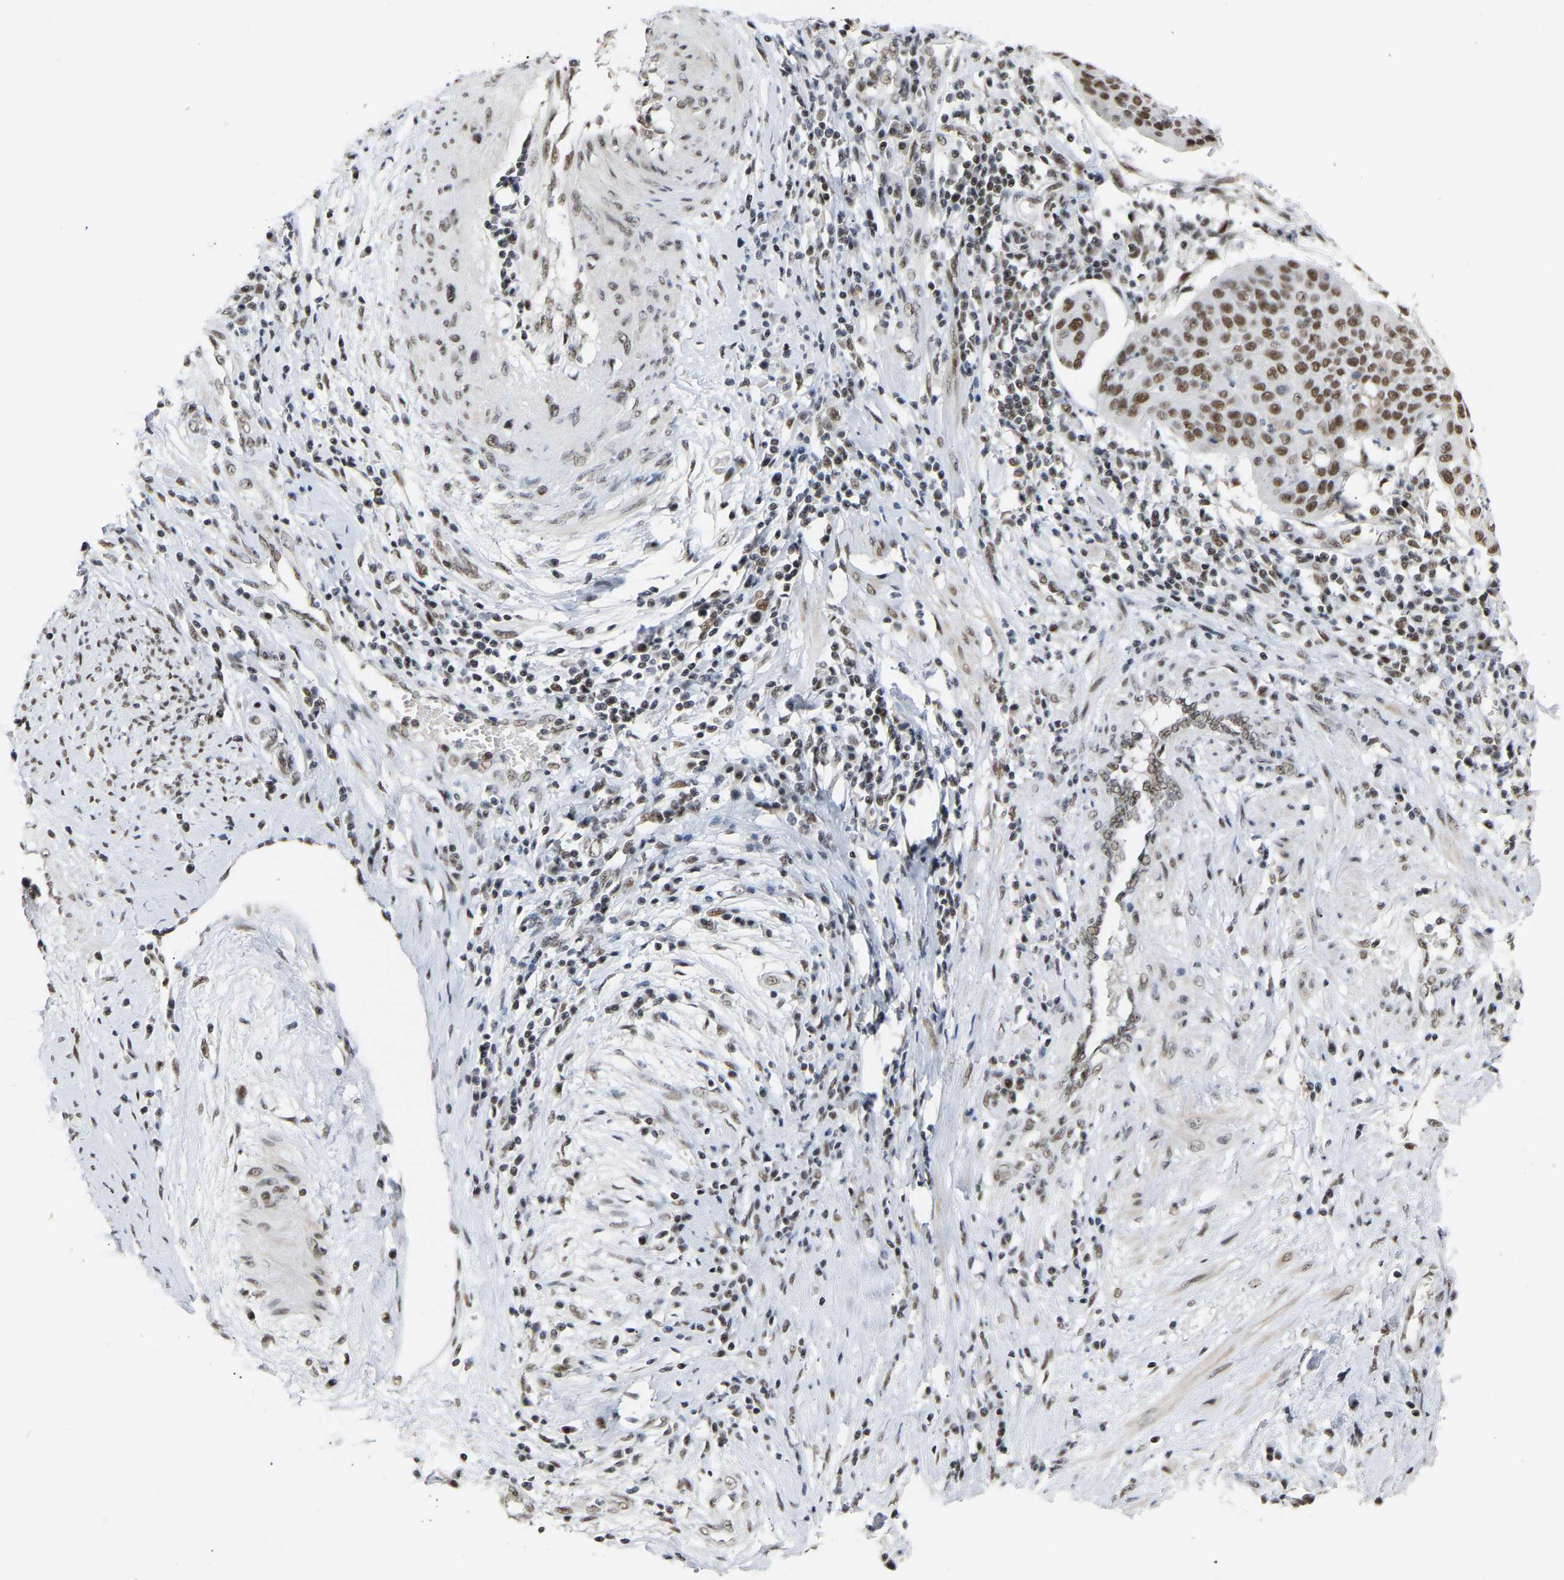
{"staining": {"intensity": "strong", "quantity": ">75%", "location": "nuclear"}, "tissue": "cervical cancer", "cell_type": "Tumor cells", "image_type": "cancer", "snomed": [{"axis": "morphology", "description": "Normal tissue, NOS"}, {"axis": "morphology", "description": "Squamous cell carcinoma, NOS"}, {"axis": "topography", "description": "Cervix"}], "caption": "The immunohistochemical stain labels strong nuclear staining in tumor cells of cervical squamous cell carcinoma tissue.", "gene": "NELFB", "patient": {"sex": "female", "age": 39}}